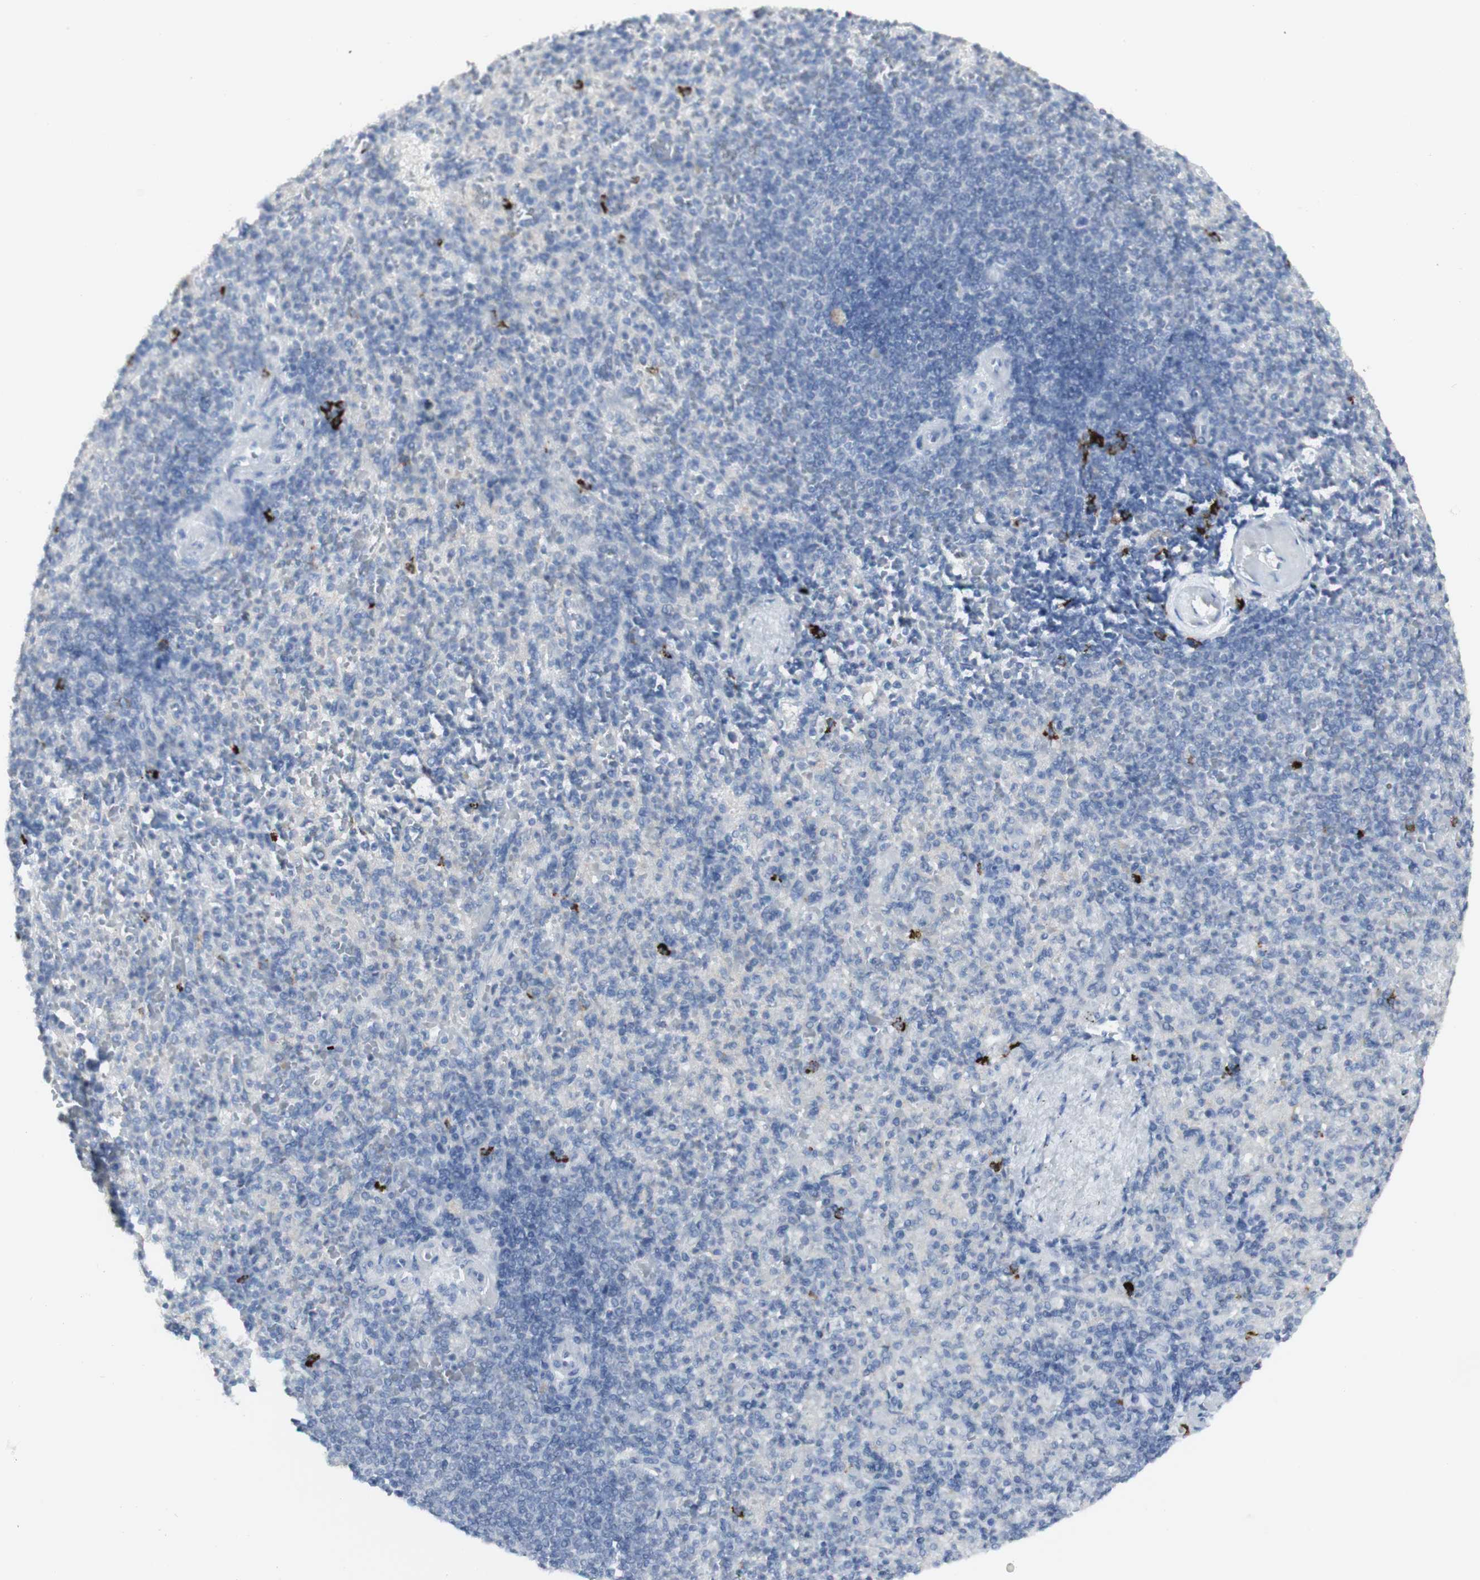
{"staining": {"intensity": "moderate", "quantity": "<25%", "location": "cytoplasmic/membranous"}, "tissue": "spleen", "cell_type": "Cells in red pulp", "image_type": "normal", "snomed": [{"axis": "morphology", "description": "Normal tissue, NOS"}, {"axis": "topography", "description": "Spleen"}], "caption": "Brown immunohistochemical staining in unremarkable human spleen shows moderate cytoplasmic/membranous staining in about <25% of cells in red pulp.", "gene": "CD207", "patient": {"sex": "female", "age": 74}}